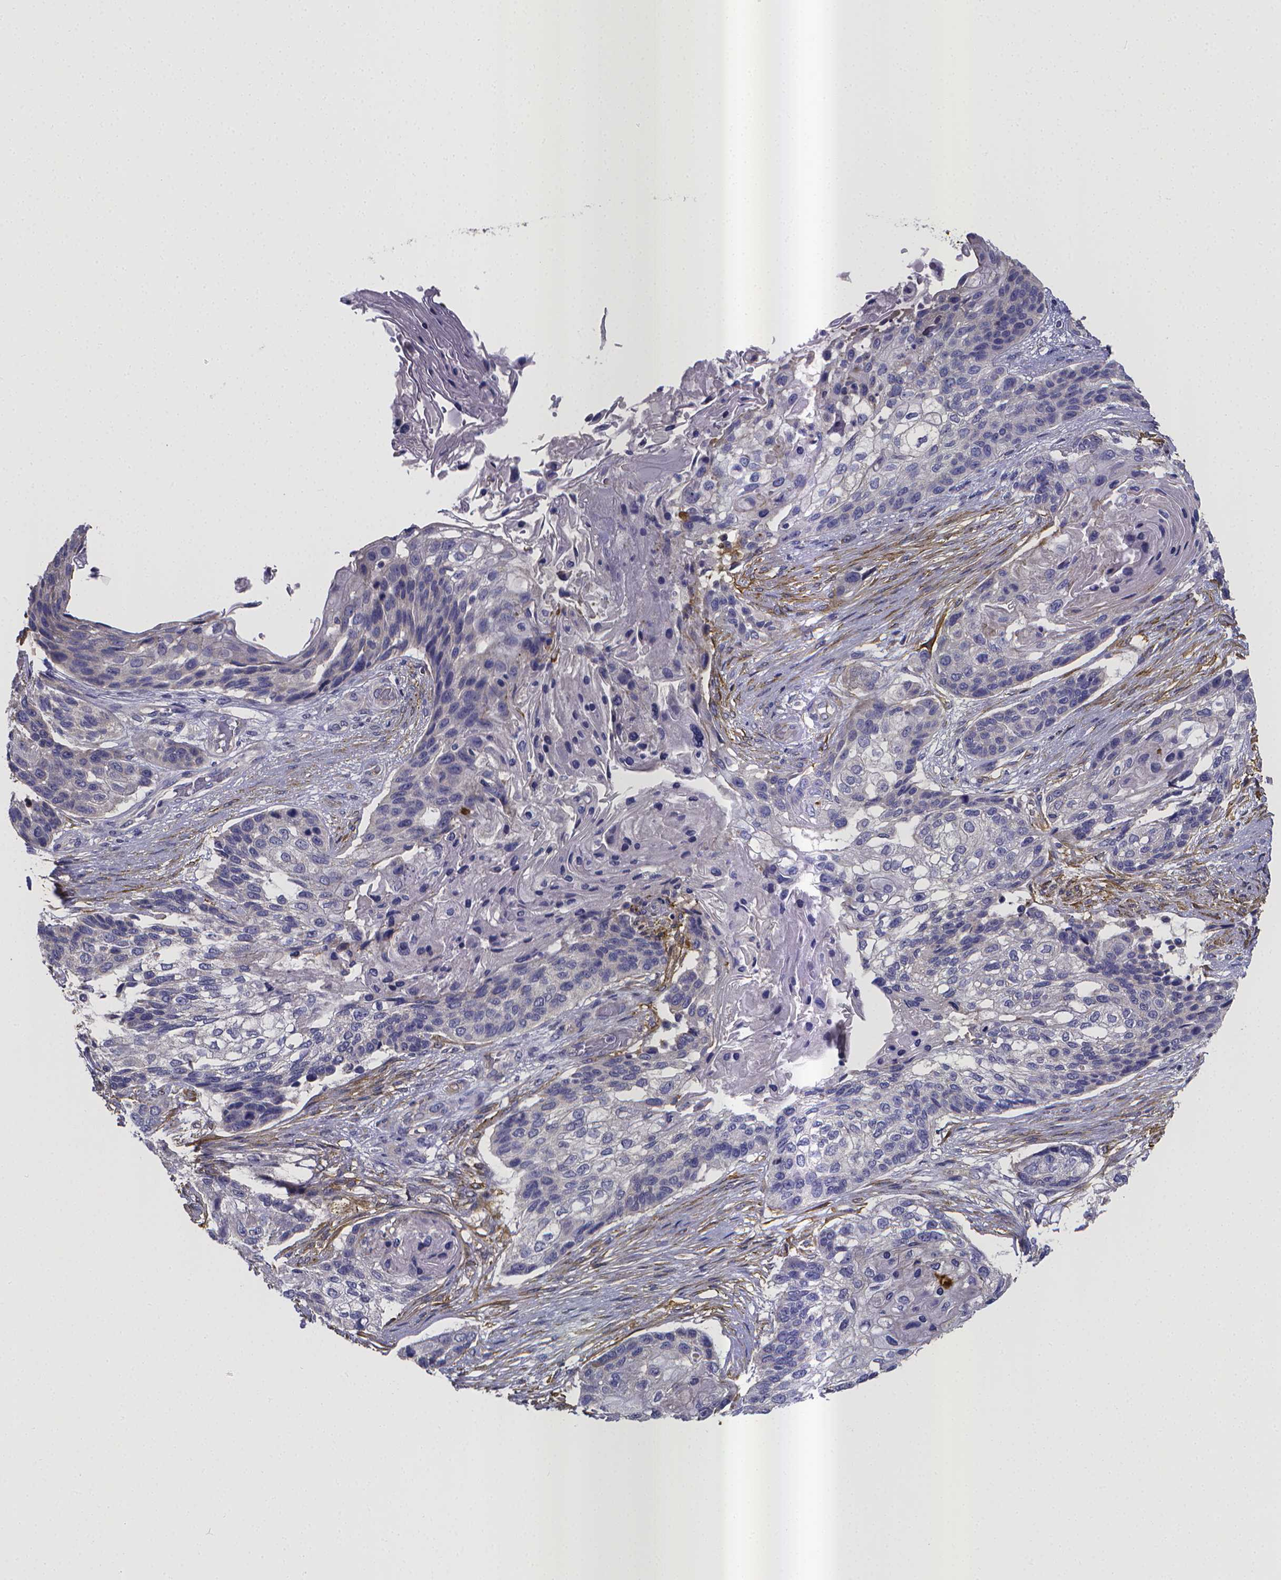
{"staining": {"intensity": "negative", "quantity": "none", "location": "none"}, "tissue": "lung cancer", "cell_type": "Tumor cells", "image_type": "cancer", "snomed": [{"axis": "morphology", "description": "Squamous cell carcinoma, NOS"}, {"axis": "topography", "description": "Lung"}], "caption": "Micrograph shows no significant protein positivity in tumor cells of lung cancer (squamous cell carcinoma). Nuclei are stained in blue.", "gene": "RERG", "patient": {"sex": "male", "age": 69}}